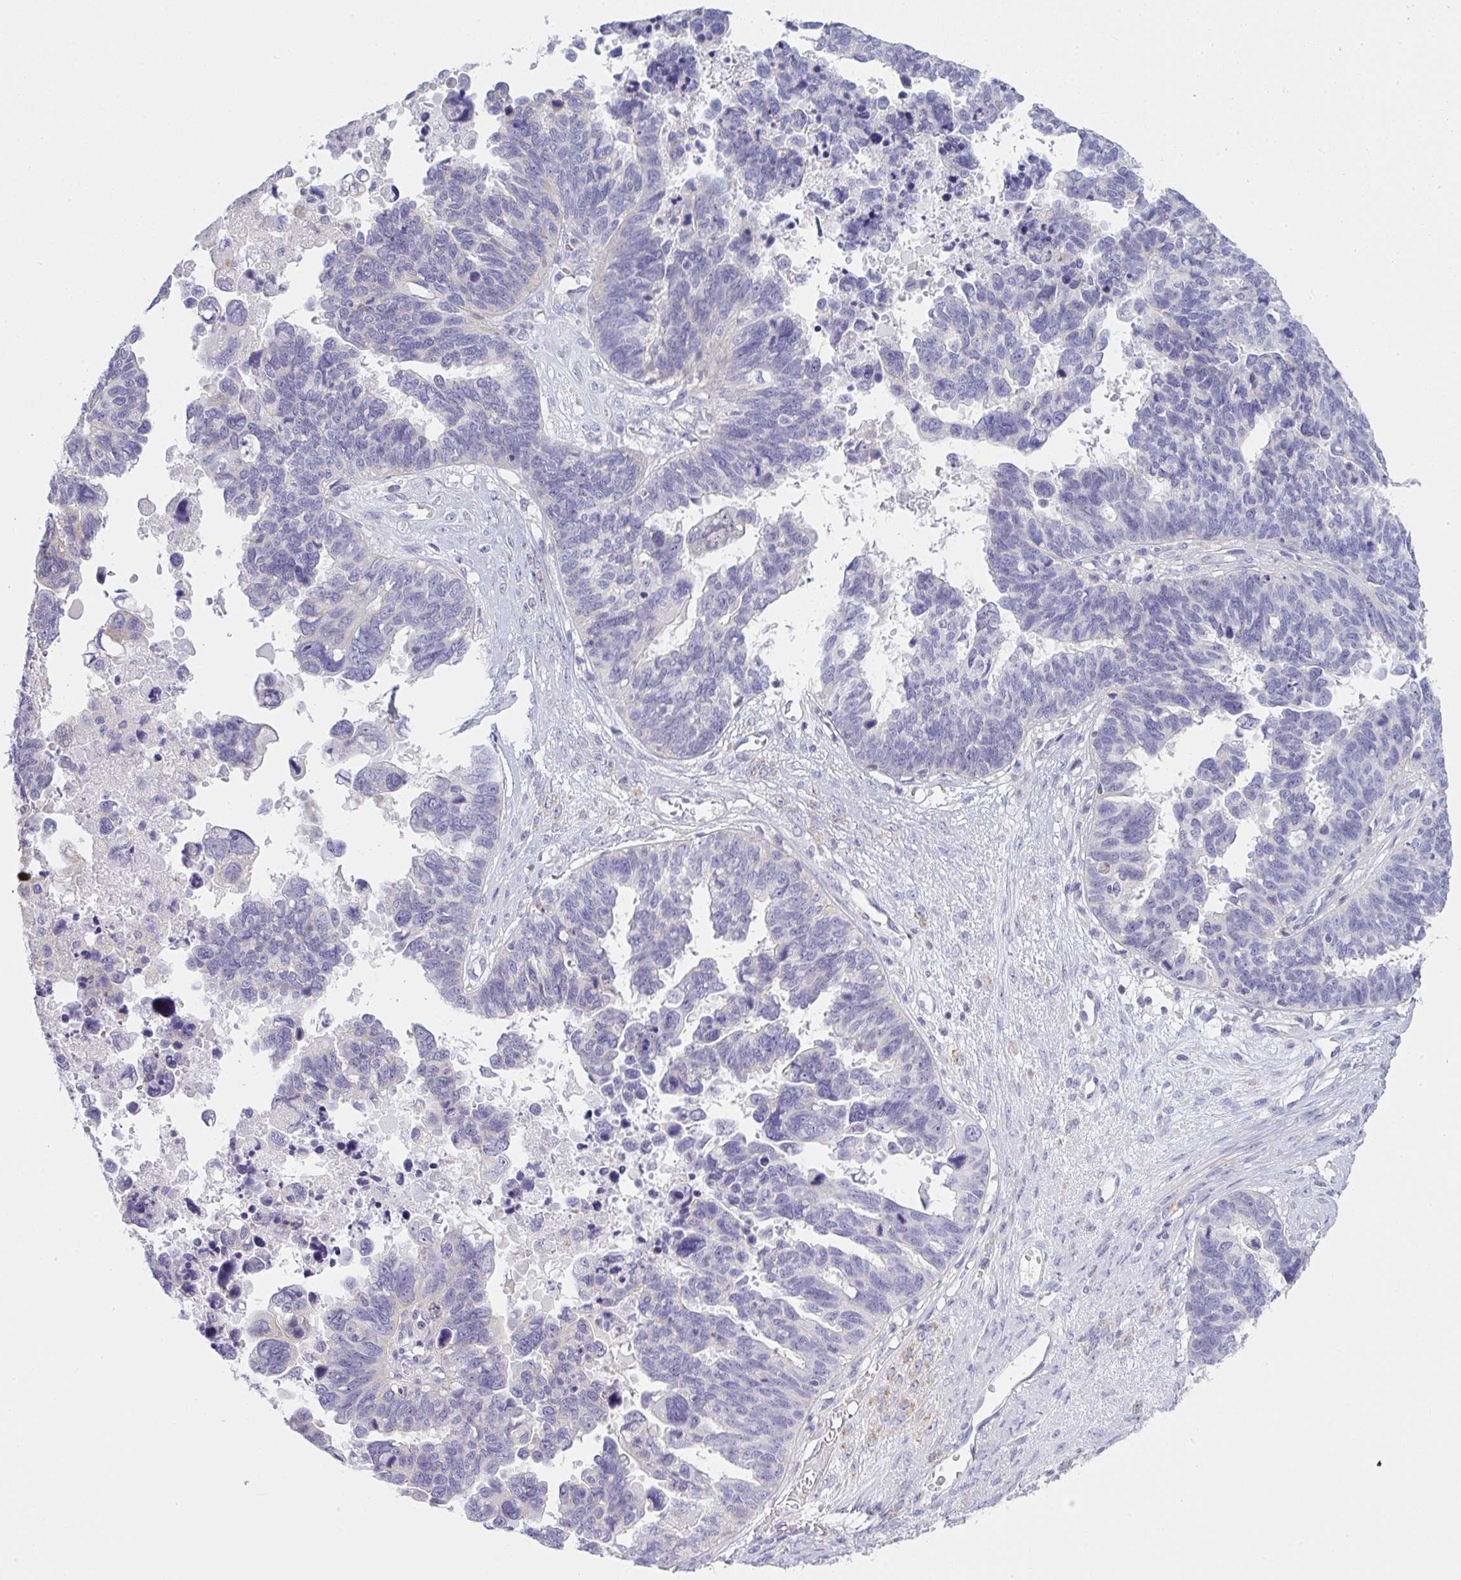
{"staining": {"intensity": "negative", "quantity": "none", "location": "none"}, "tissue": "ovarian cancer", "cell_type": "Tumor cells", "image_type": "cancer", "snomed": [{"axis": "morphology", "description": "Cystadenocarcinoma, serous, NOS"}, {"axis": "topography", "description": "Ovary"}], "caption": "A high-resolution histopathology image shows immunohistochemistry staining of serous cystadenocarcinoma (ovarian), which shows no significant positivity in tumor cells.", "gene": "GSDMB", "patient": {"sex": "female", "age": 60}}